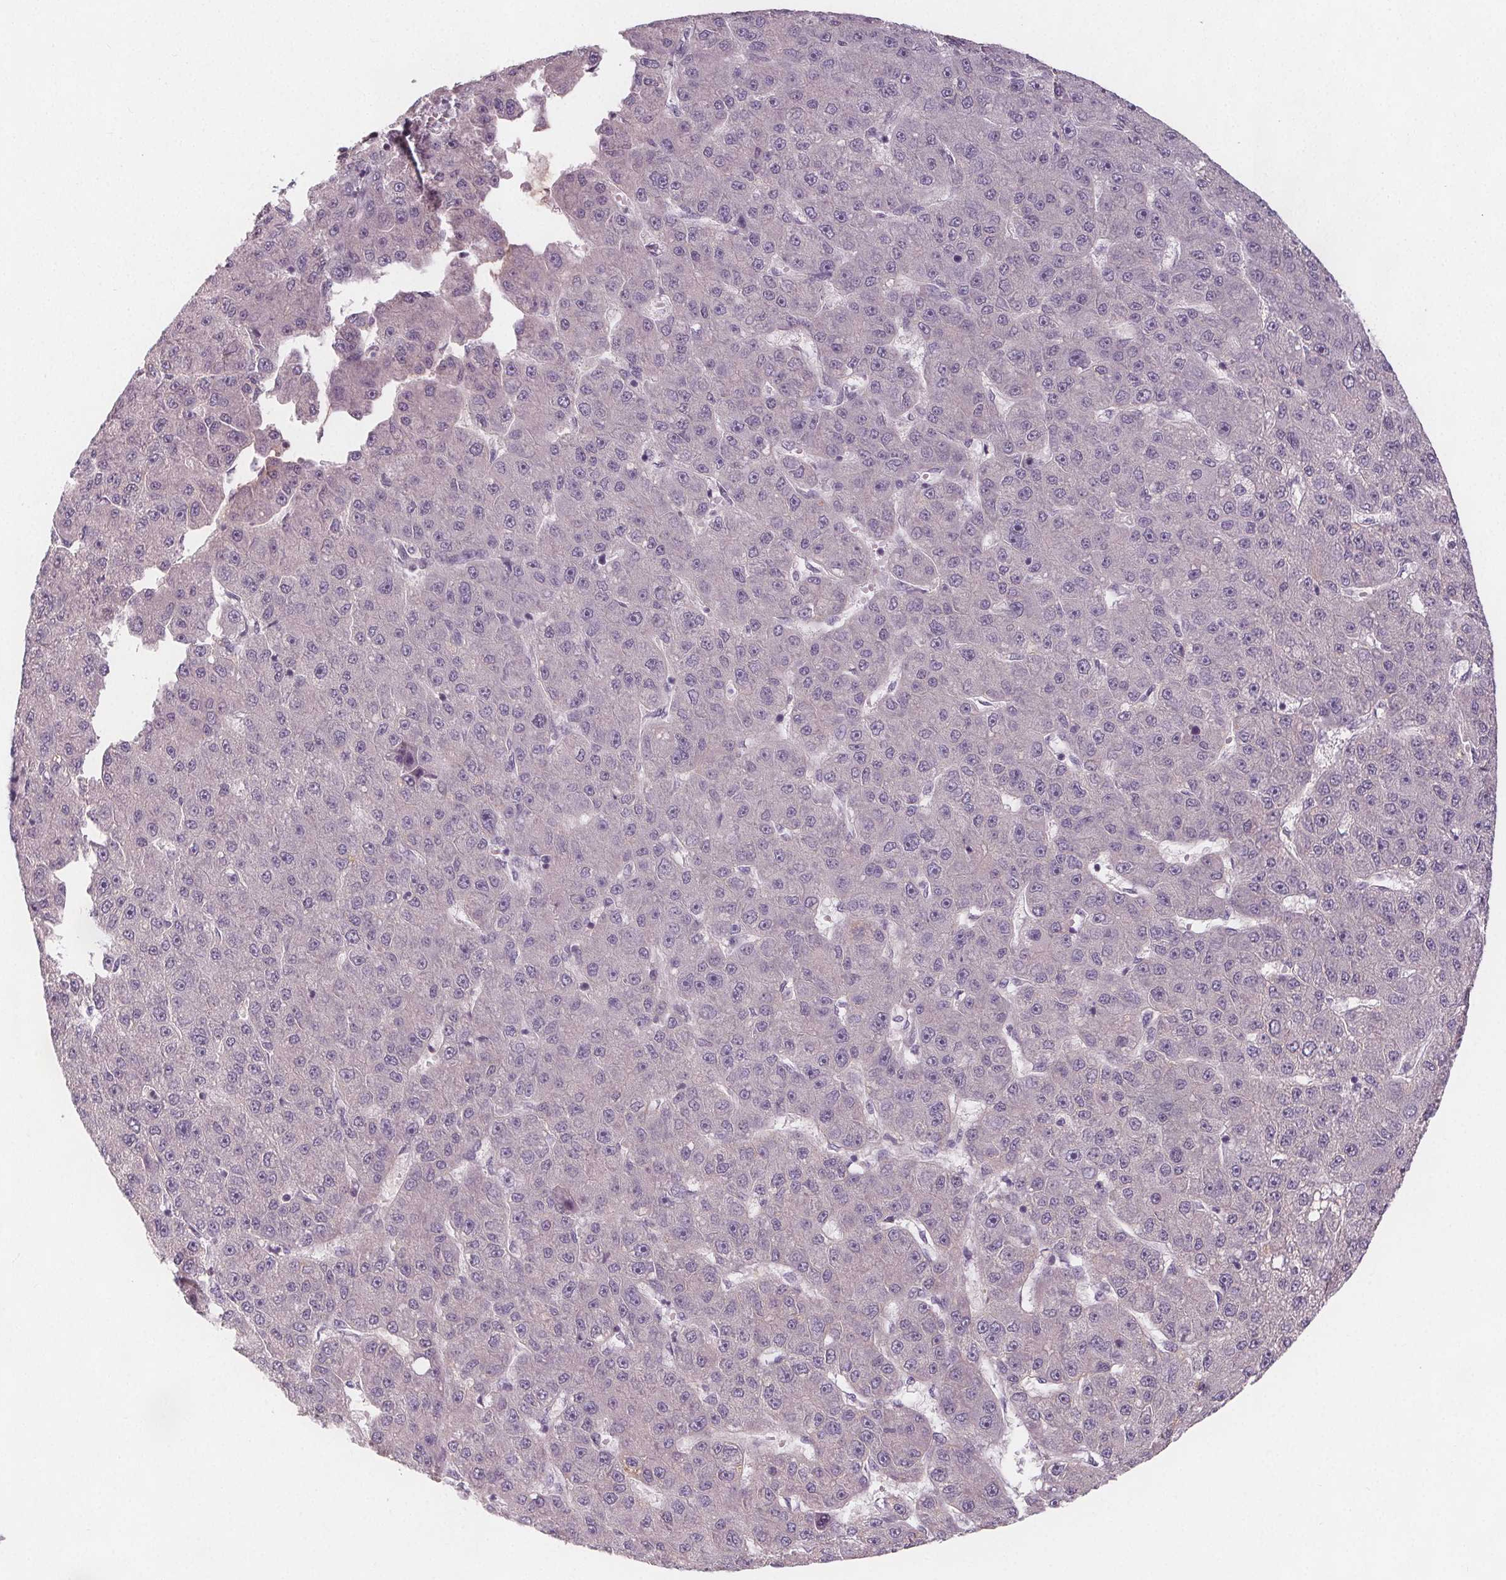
{"staining": {"intensity": "negative", "quantity": "none", "location": "none"}, "tissue": "liver cancer", "cell_type": "Tumor cells", "image_type": "cancer", "snomed": [{"axis": "morphology", "description": "Carcinoma, Hepatocellular, NOS"}, {"axis": "topography", "description": "Liver"}], "caption": "IHC photomicrograph of human hepatocellular carcinoma (liver) stained for a protein (brown), which shows no positivity in tumor cells.", "gene": "VNN1", "patient": {"sex": "male", "age": 67}}